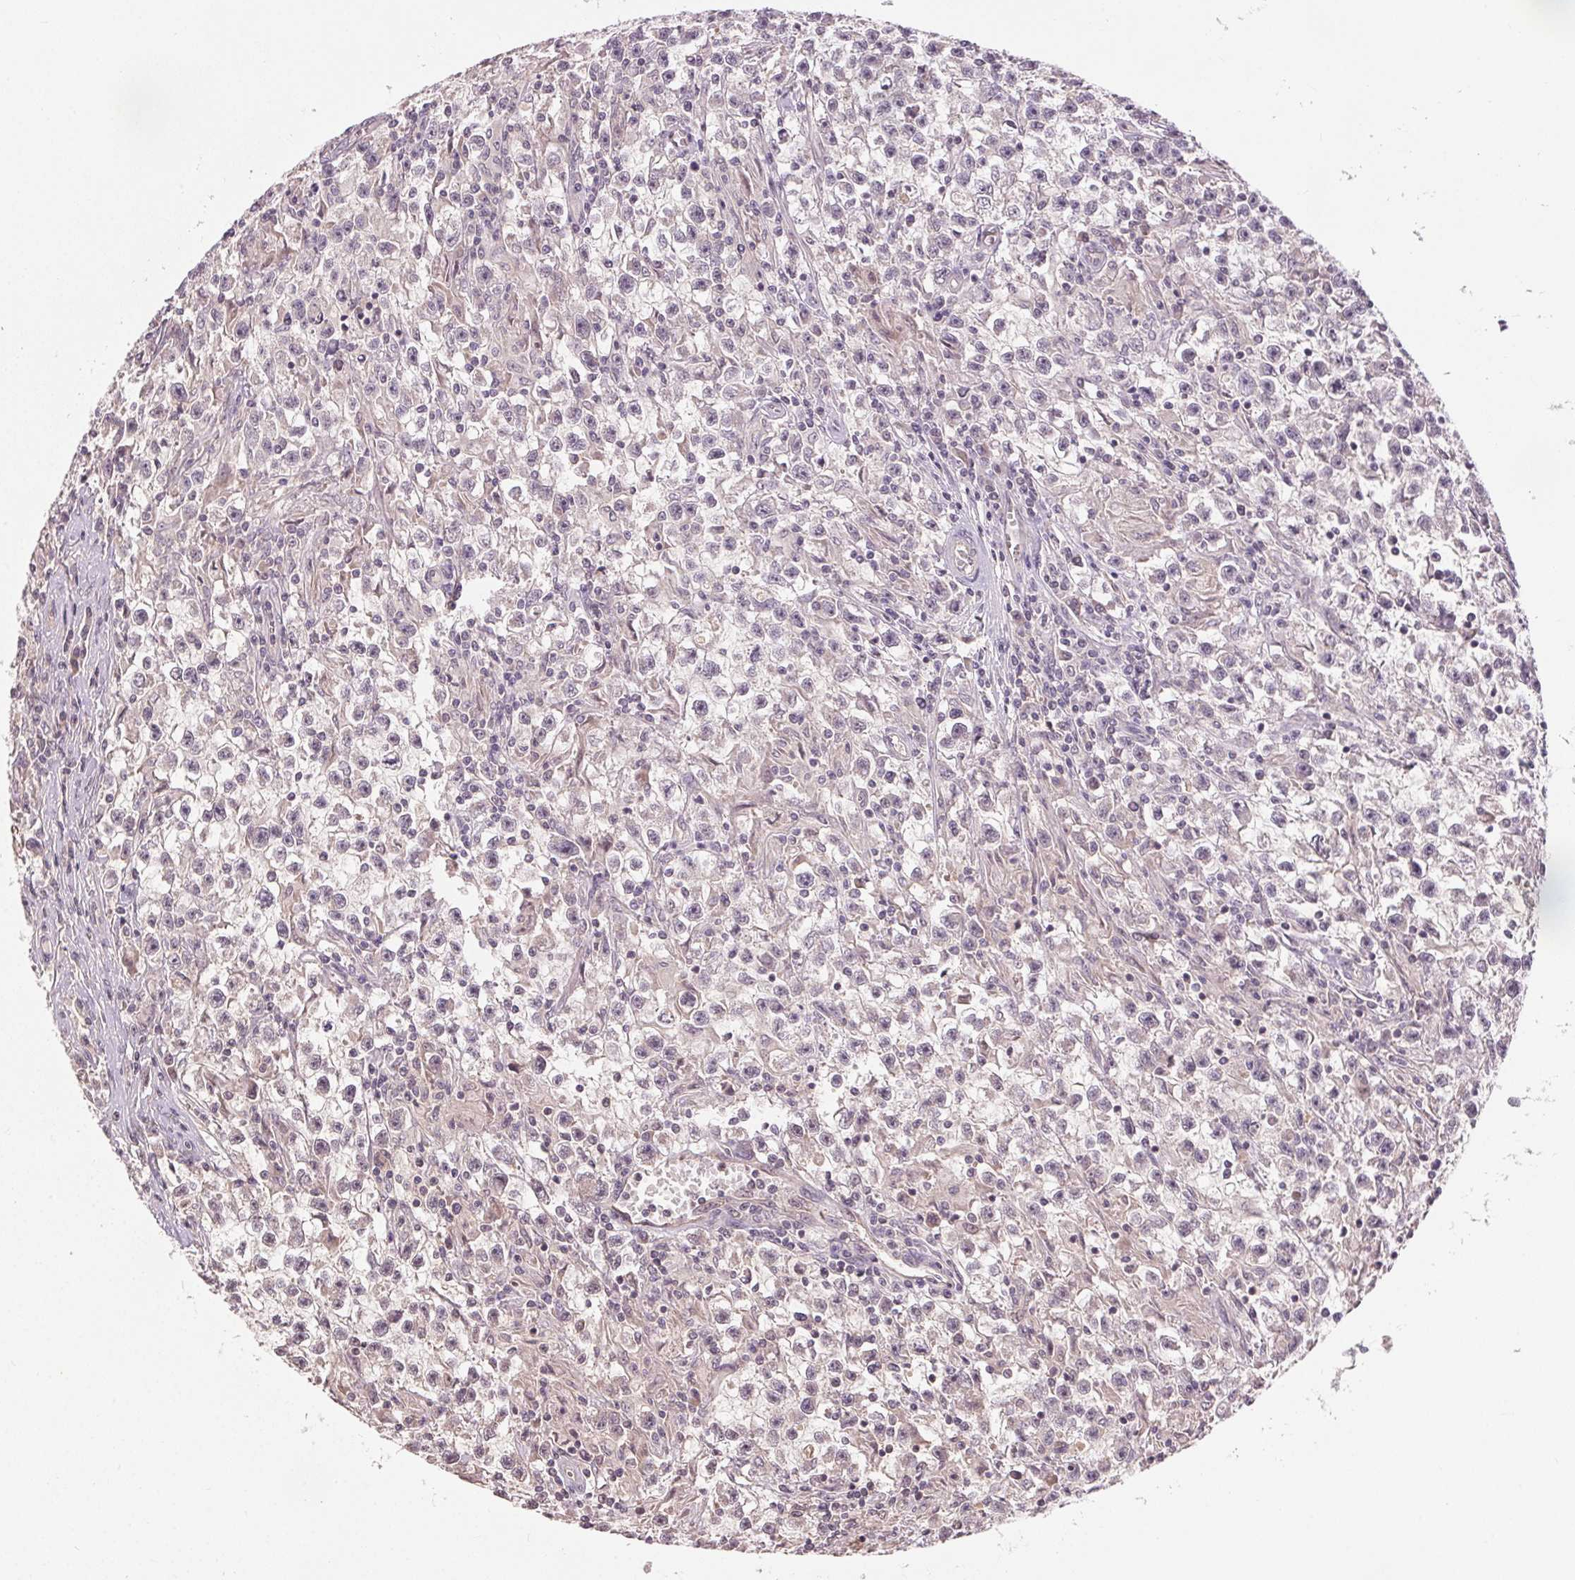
{"staining": {"intensity": "negative", "quantity": "none", "location": "none"}, "tissue": "testis cancer", "cell_type": "Tumor cells", "image_type": "cancer", "snomed": [{"axis": "morphology", "description": "Seminoma, NOS"}, {"axis": "topography", "description": "Testis"}], "caption": "Testis cancer stained for a protein using immunohistochemistry (IHC) shows no staining tumor cells.", "gene": "ATP1B3", "patient": {"sex": "male", "age": 31}}